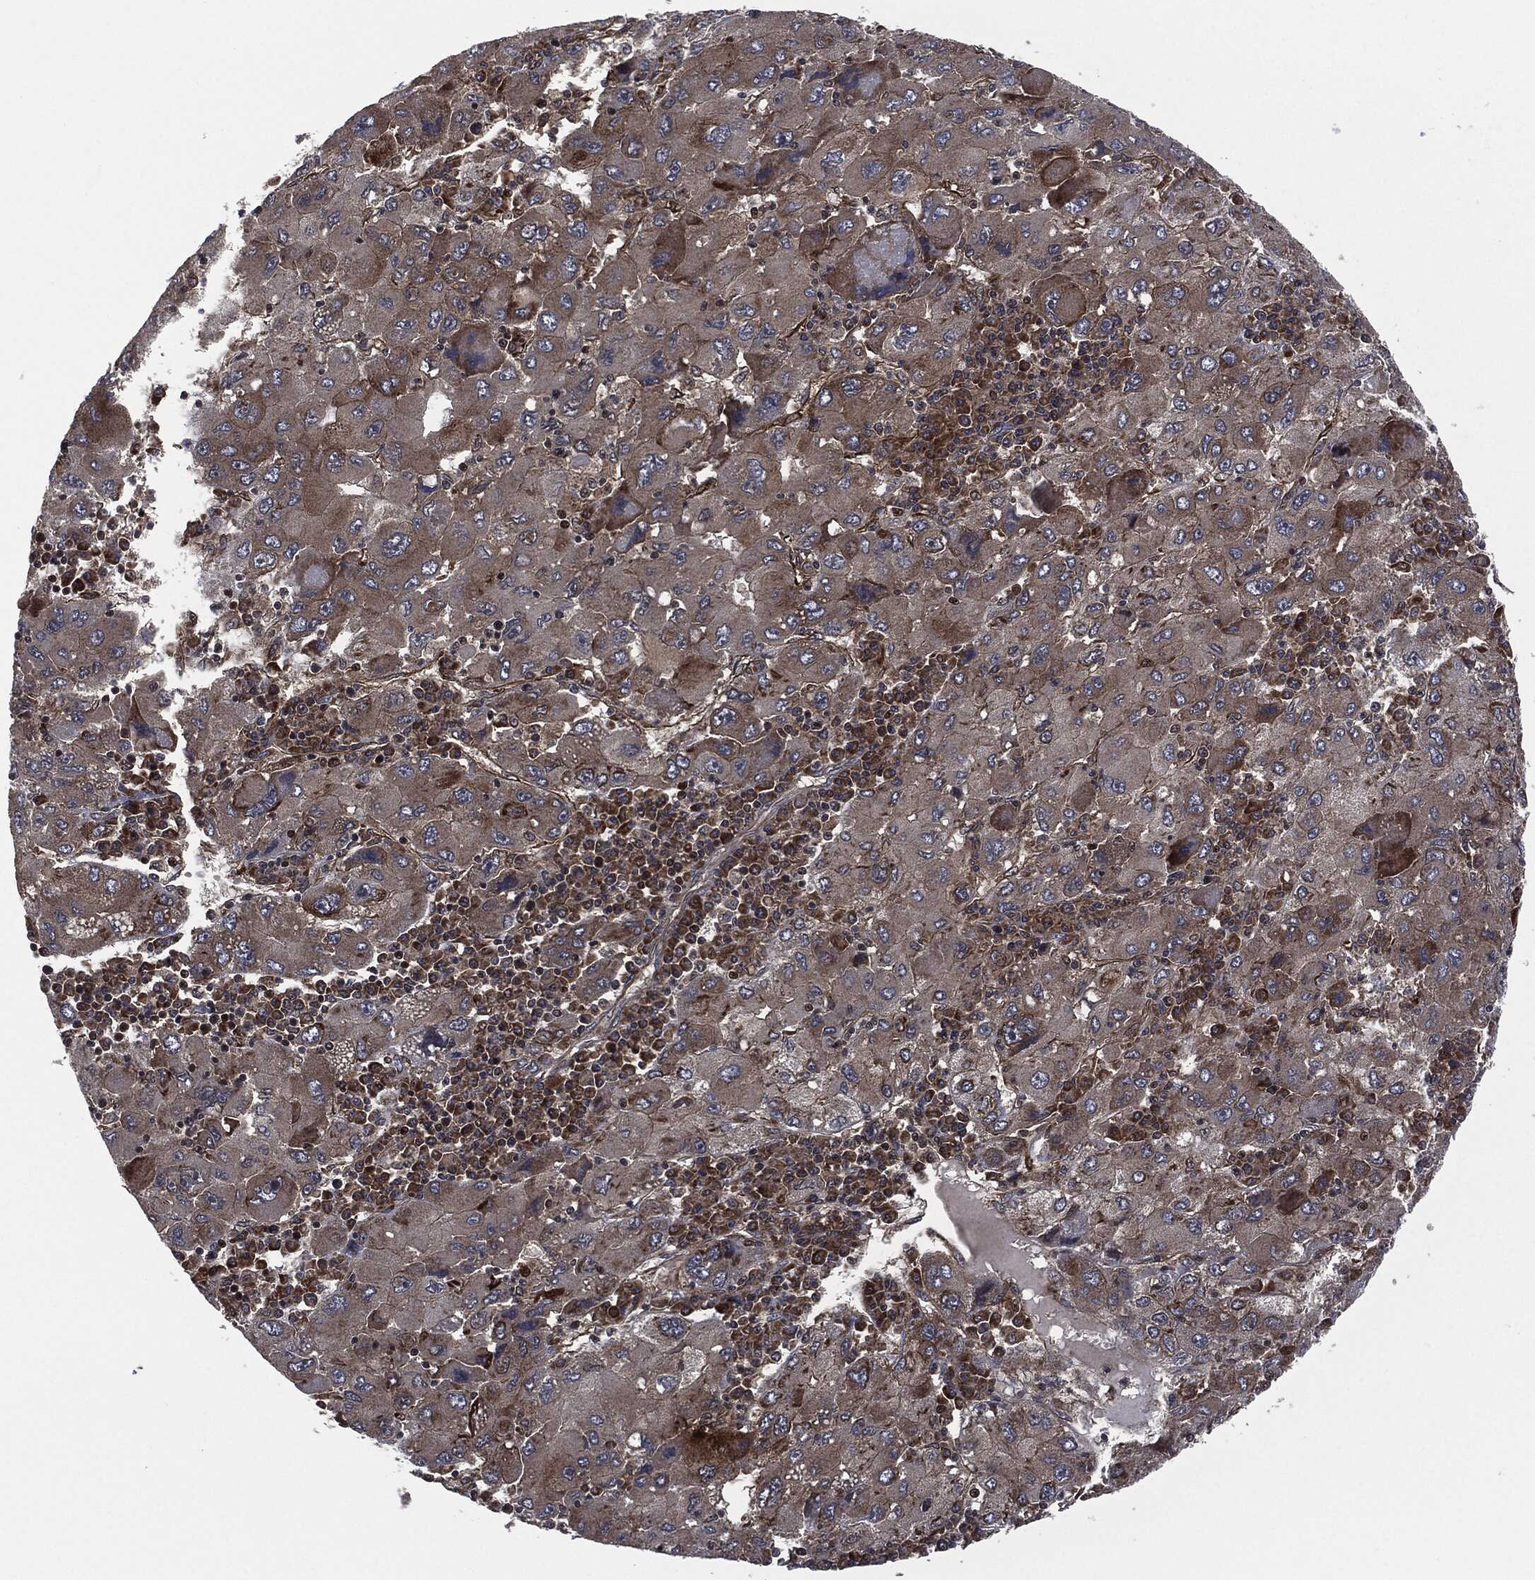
{"staining": {"intensity": "moderate", "quantity": "25%-75%", "location": "cytoplasmic/membranous"}, "tissue": "liver cancer", "cell_type": "Tumor cells", "image_type": "cancer", "snomed": [{"axis": "morphology", "description": "Carcinoma, Hepatocellular, NOS"}, {"axis": "topography", "description": "Liver"}], "caption": "An immunohistochemistry (IHC) photomicrograph of tumor tissue is shown. Protein staining in brown highlights moderate cytoplasmic/membranous positivity in liver cancer (hepatocellular carcinoma) within tumor cells.", "gene": "HRAS", "patient": {"sex": "male", "age": 75}}